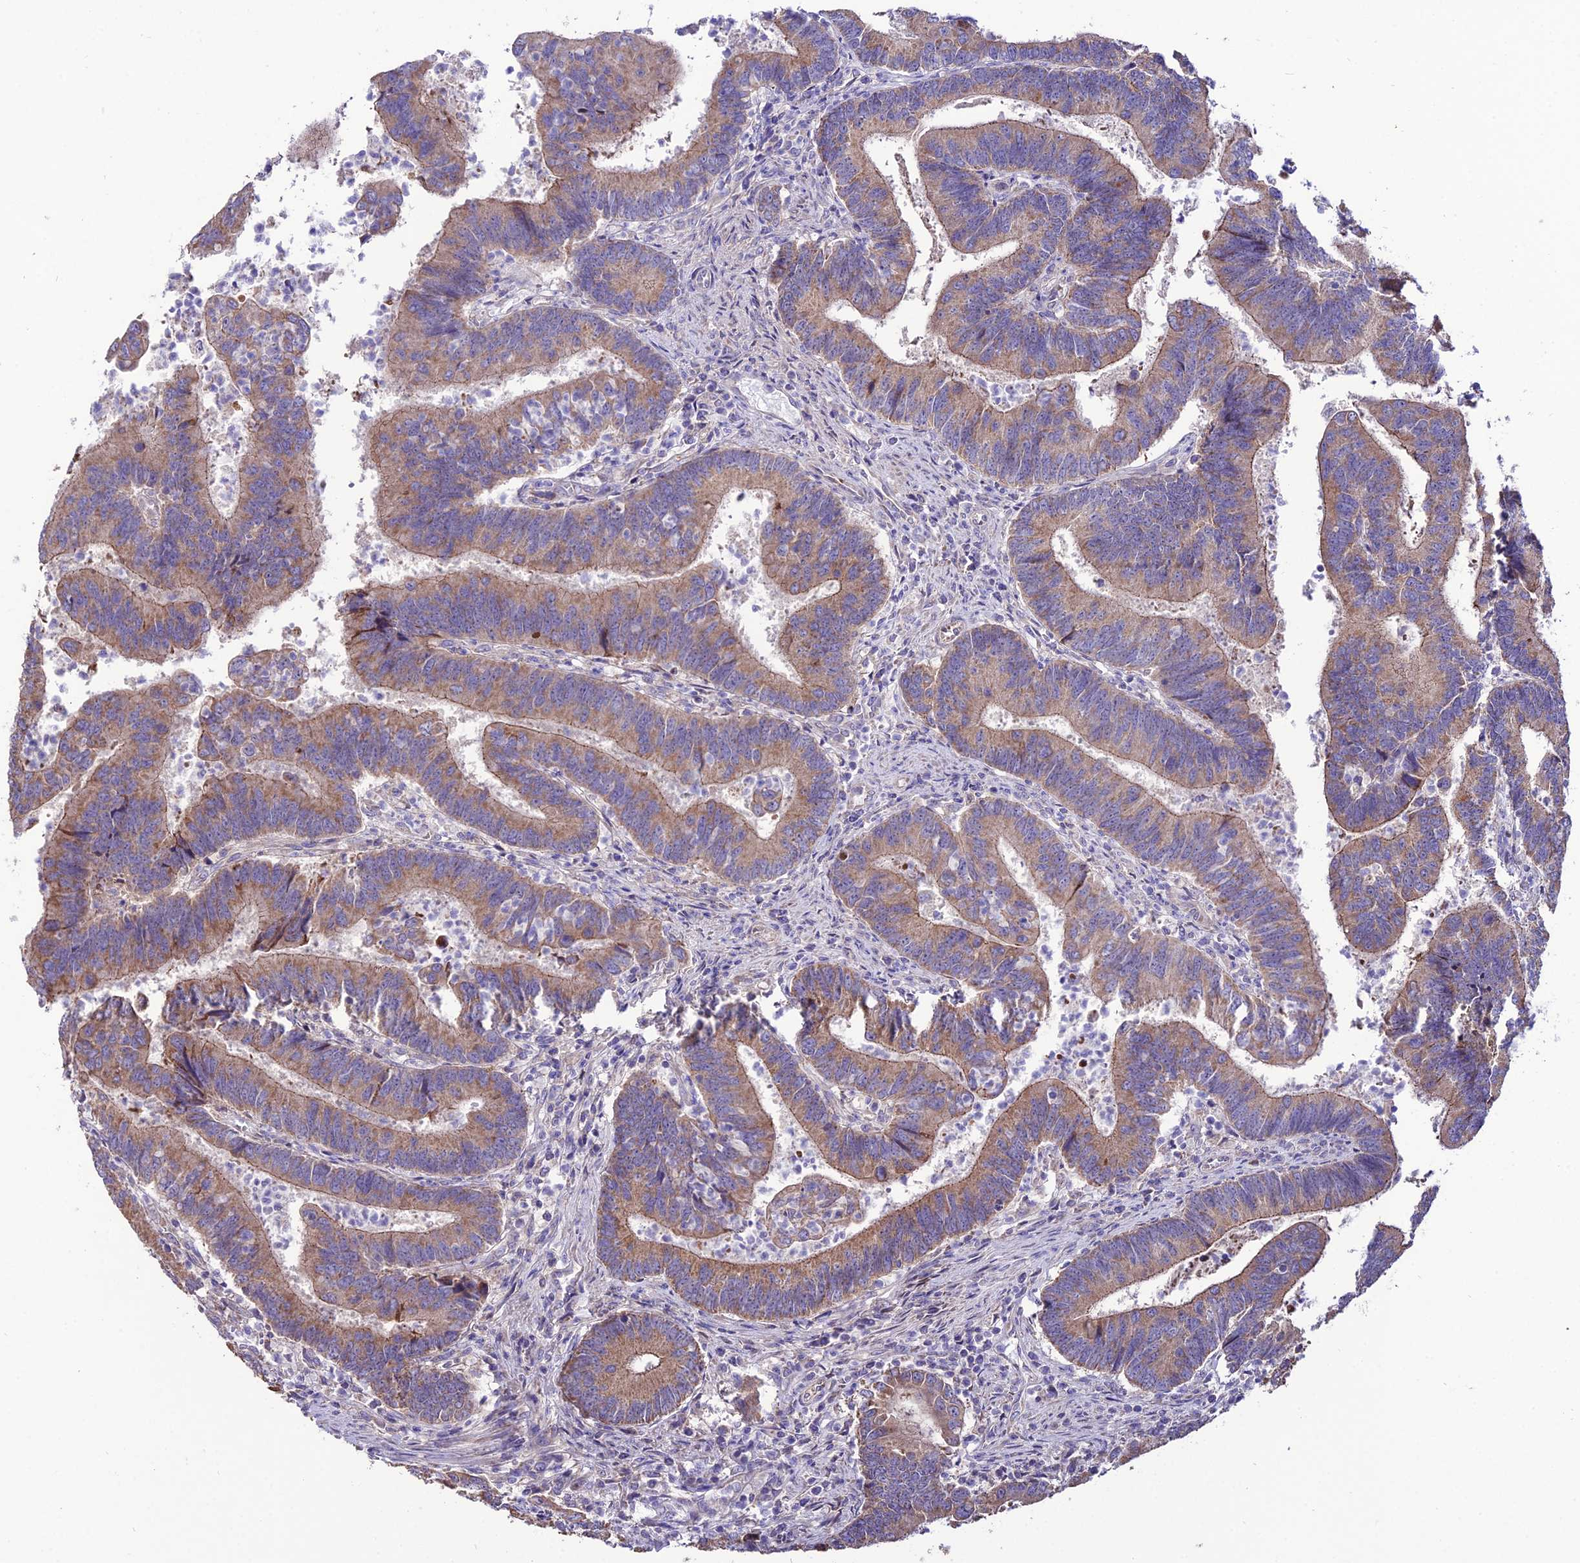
{"staining": {"intensity": "moderate", "quantity": ">75%", "location": "cytoplasmic/membranous"}, "tissue": "colorectal cancer", "cell_type": "Tumor cells", "image_type": "cancer", "snomed": [{"axis": "morphology", "description": "Adenocarcinoma, NOS"}, {"axis": "topography", "description": "Colon"}], "caption": "DAB (3,3'-diaminobenzidine) immunohistochemical staining of human colorectal adenocarcinoma shows moderate cytoplasmic/membranous protein staining in about >75% of tumor cells. The protein of interest is stained brown, and the nuclei are stained in blue (DAB (3,3'-diaminobenzidine) IHC with brightfield microscopy, high magnification).", "gene": "HOGA1", "patient": {"sex": "female", "age": 67}}